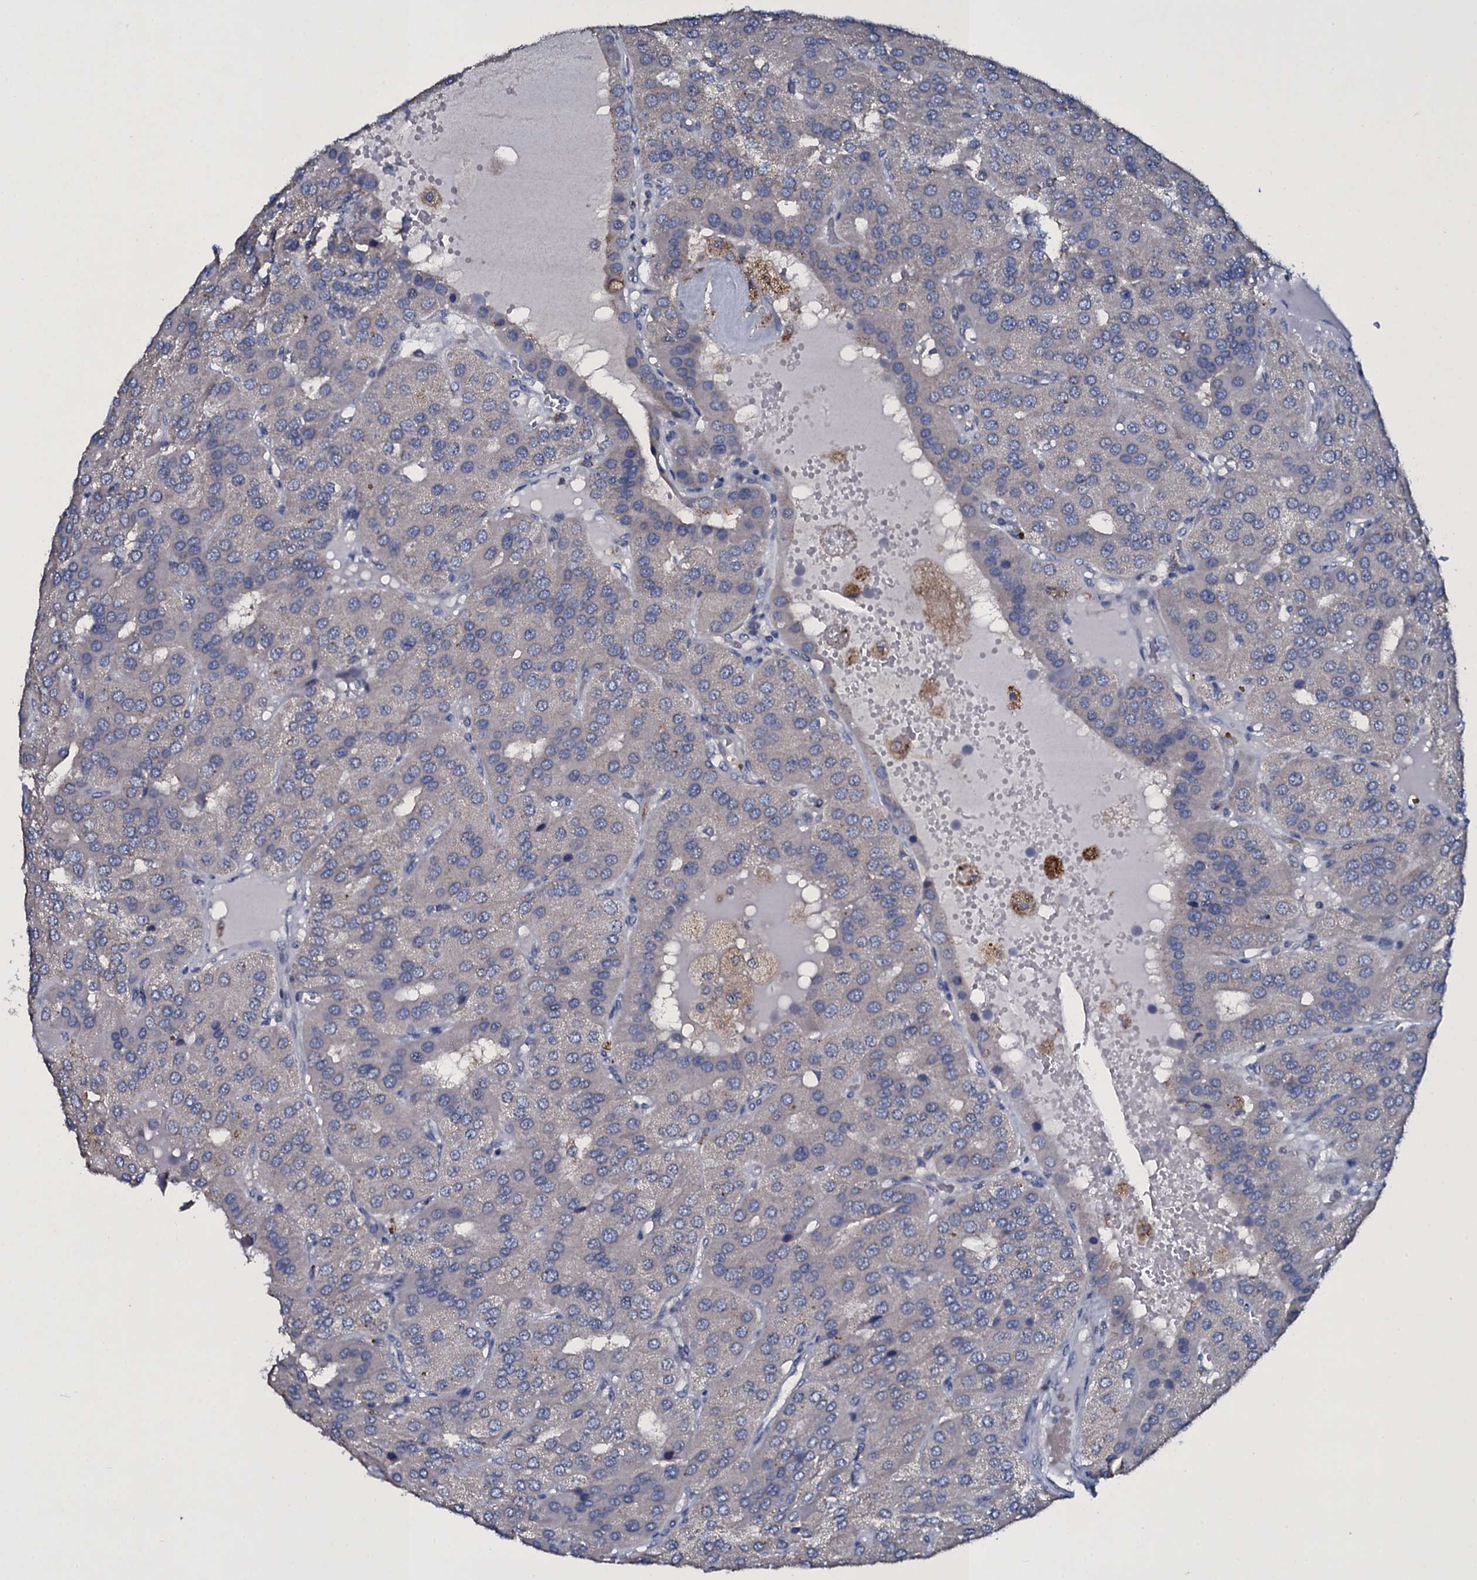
{"staining": {"intensity": "negative", "quantity": "none", "location": "none"}, "tissue": "parathyroid gland", "cell_type": "Glandular cells", "image_type": "normal", "snomed": [{"axis": "morphology", "description": "Normal tissue, NOS"}, {"axis": "morphology", "description": "Adenoma, NOS"}, {"axis": "topography", "description": "Parathyroid gland"}], "caption": "High magnification brightfield microscopy of benign parathyroid gland stained with DAB (brown) and counterstained with hematoxylin (blue): glandular cells show no significant staining. (DAB immunohistochemistry (IHC) visualized using brightfield microscopy, high magnification).", "gene": "TPGS2", "patient": {"sex": "female", "age": 86}}